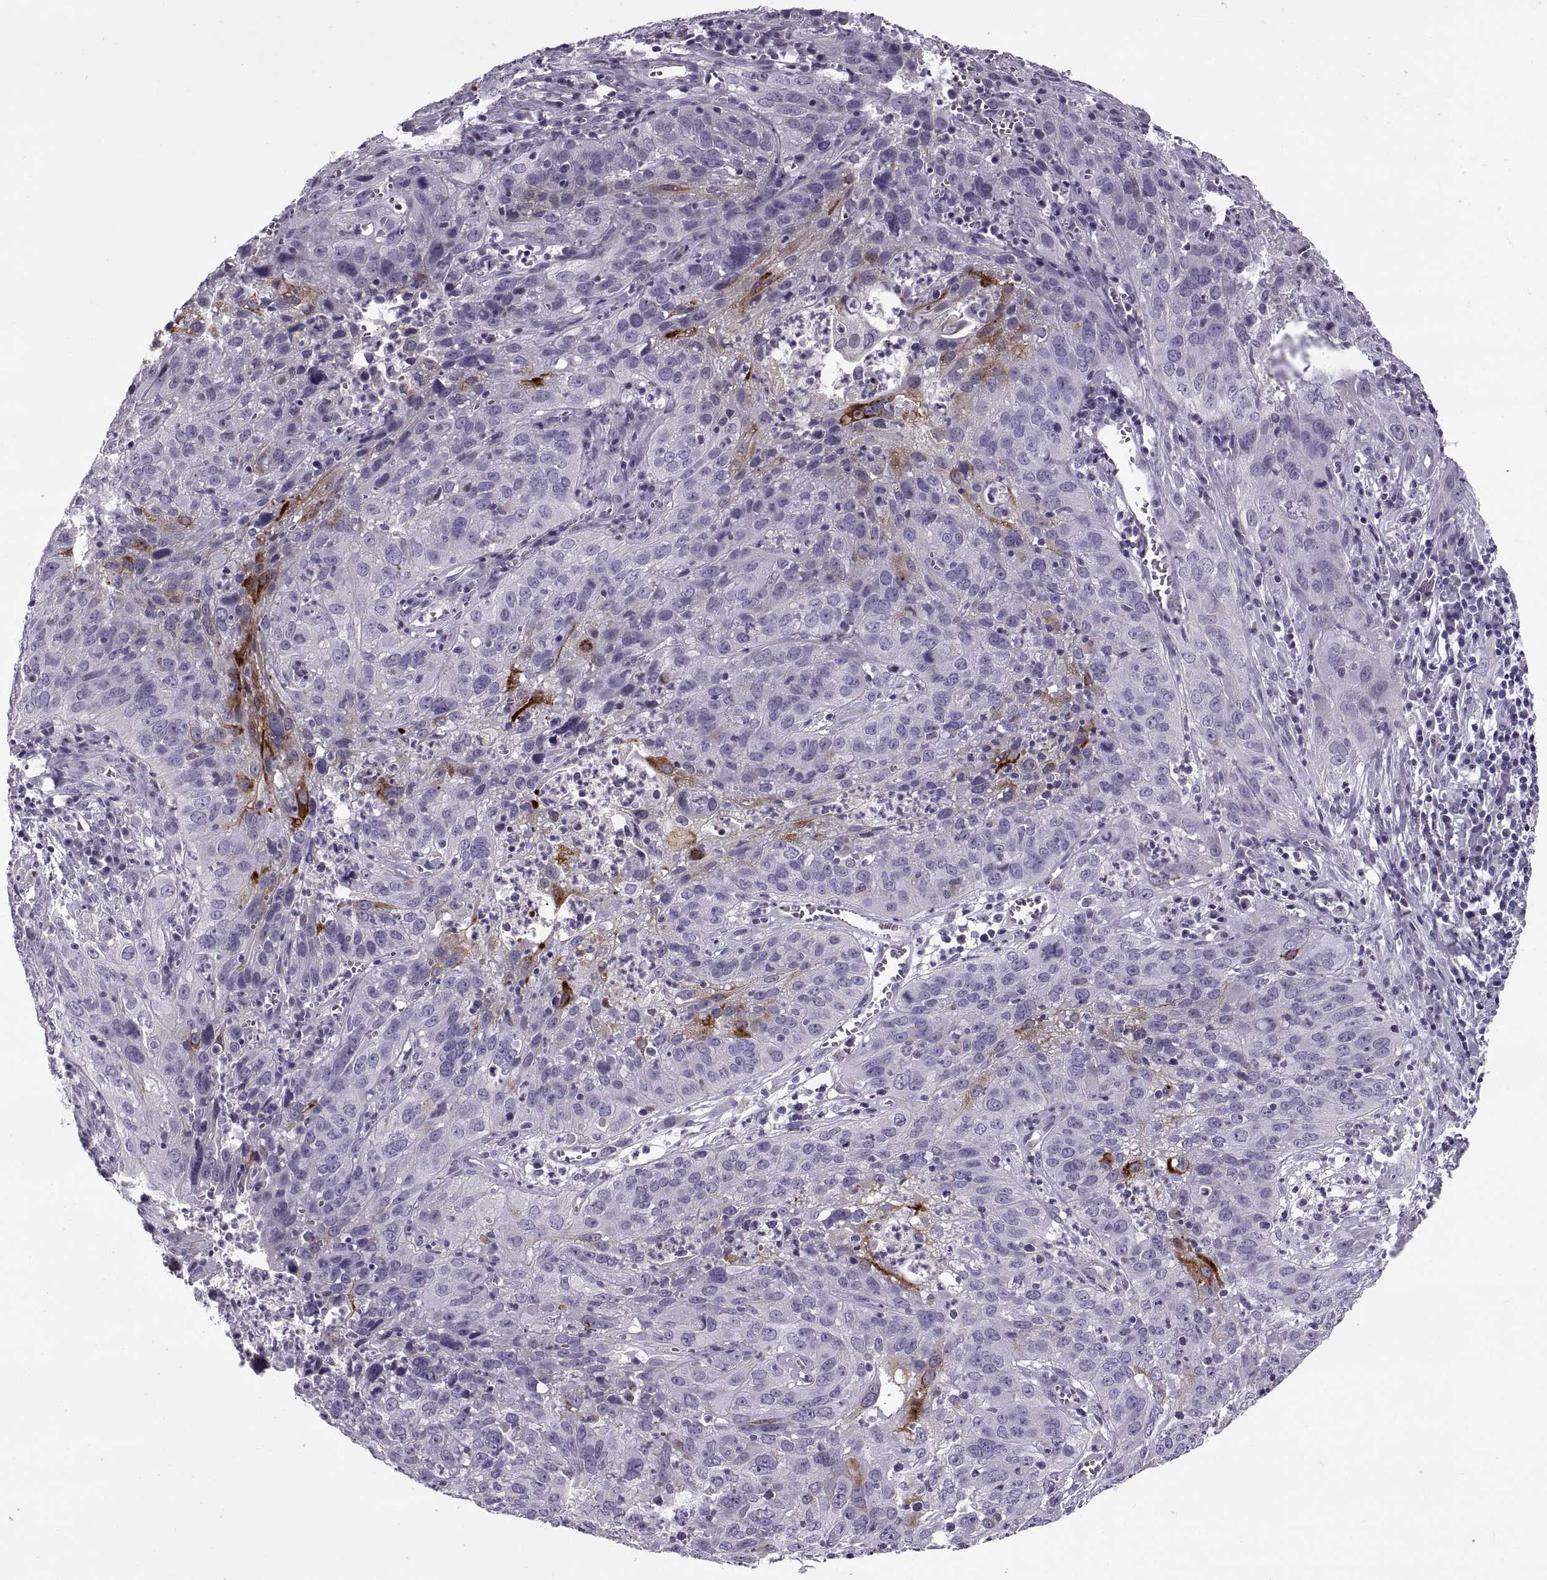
{"staining": {"intensity": "negative", "quantity": "none", "location": "none"}, "tissue": "cervical cancer", "cell_type": "Tumor cells", "image_type": "cancer", "snomed": [{"axis": "morphology", "description": "Squamous cell carcinoma, NOS"}, {"axis": "topography", "description": "Cervix"}], "caption": "Tumor cells are negative for brown protein staining in cervical cancer.", "gene": "CALCR", "patient": {"sex": "female", "age": 32}}